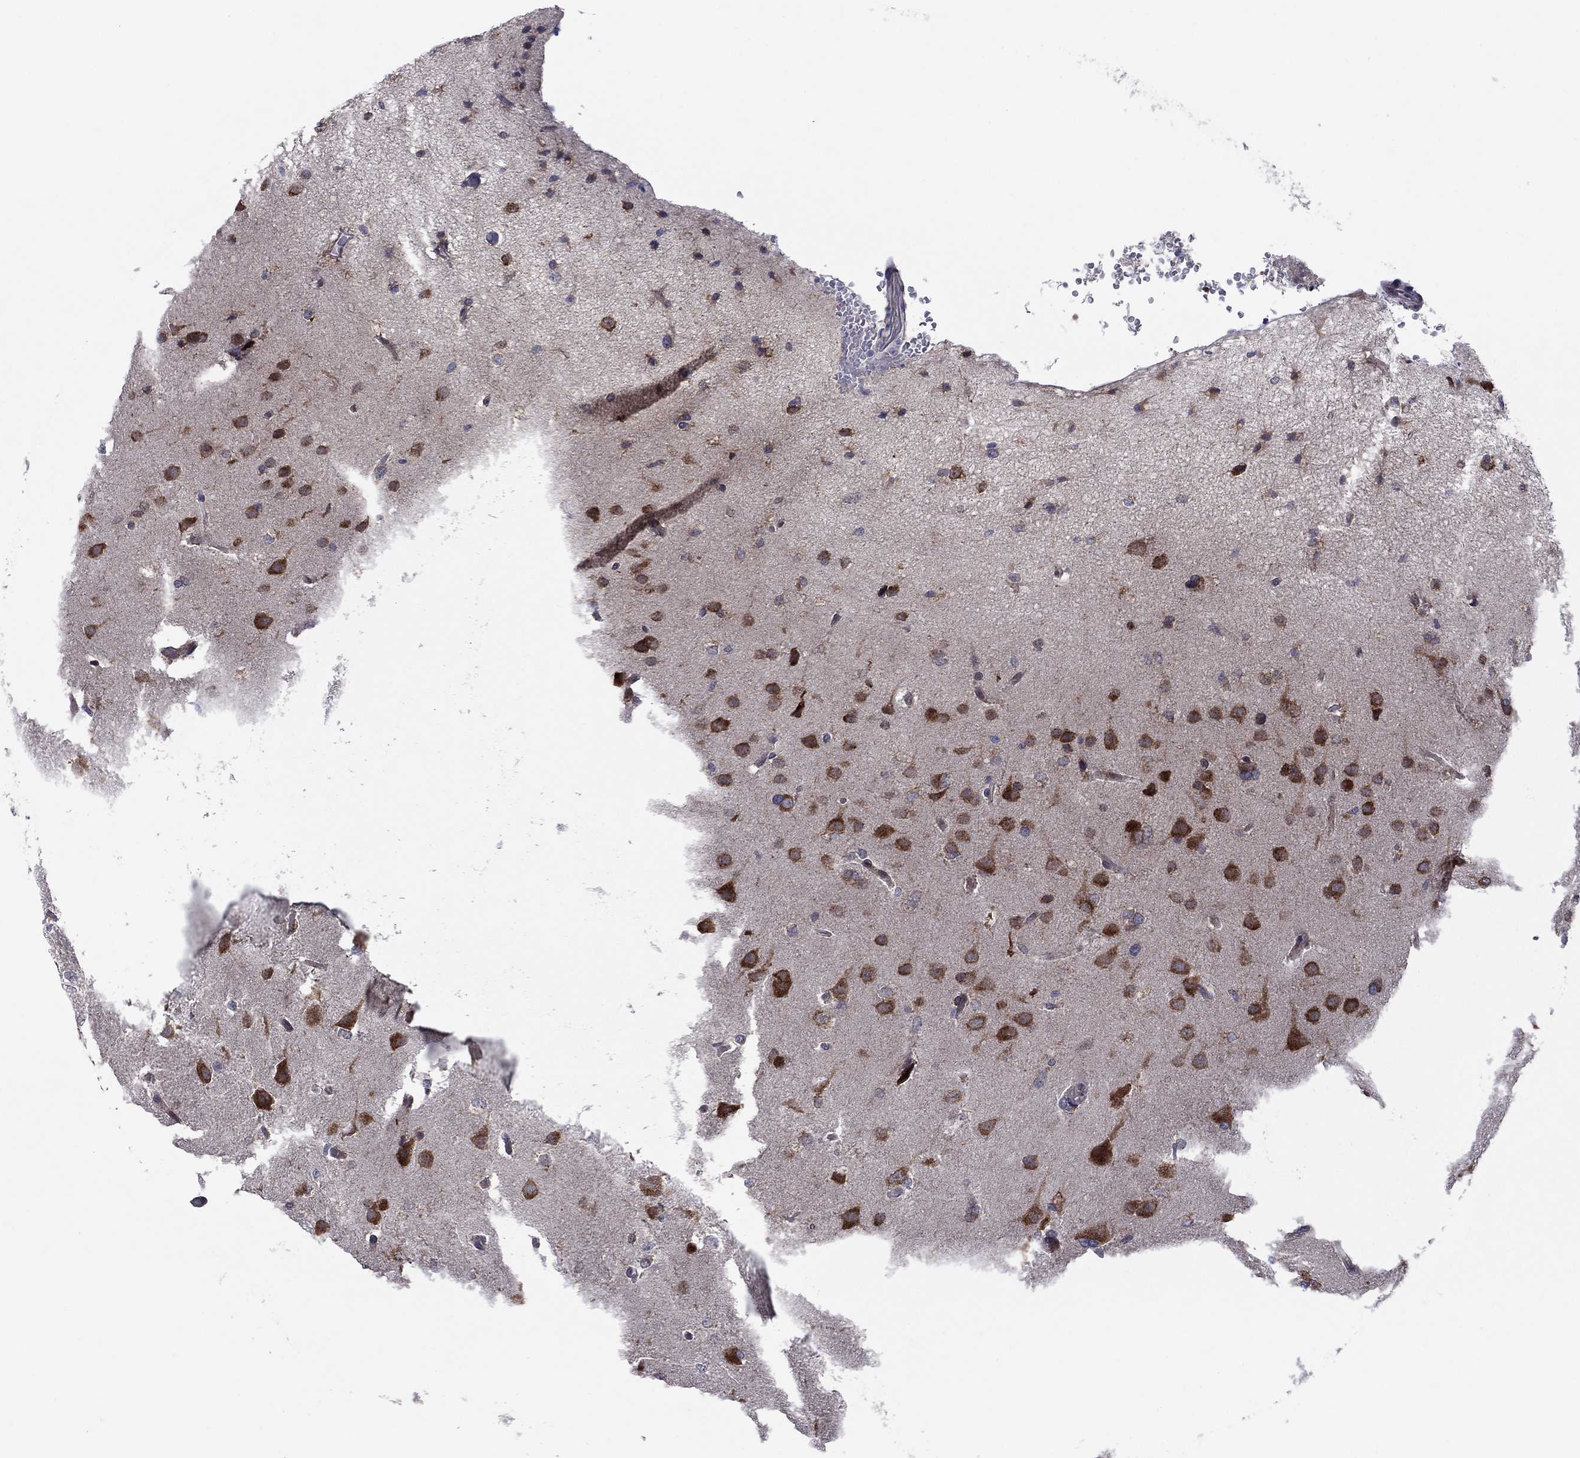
{"staining": {"intensity": "strong", "quantity": ">75%", "location": "cytoplasmic/membranous"}, "tissue": "glioma", "cell_type": "Tumor cells", "image_type": "cancer", "snomed": [{"axis": "morphology", "description": "Glioma, malignant, High grade"}, {"axis": "topography", "description": "Brain"}], "caption": "This micrograph displays IHC staining of human malignant glioma (high-grade), with high strong cytoplasmic/membranous staining in about >75% of tumor cells.", "gene": "GPR155", "patient": {"sex": "male", "age": 68}}